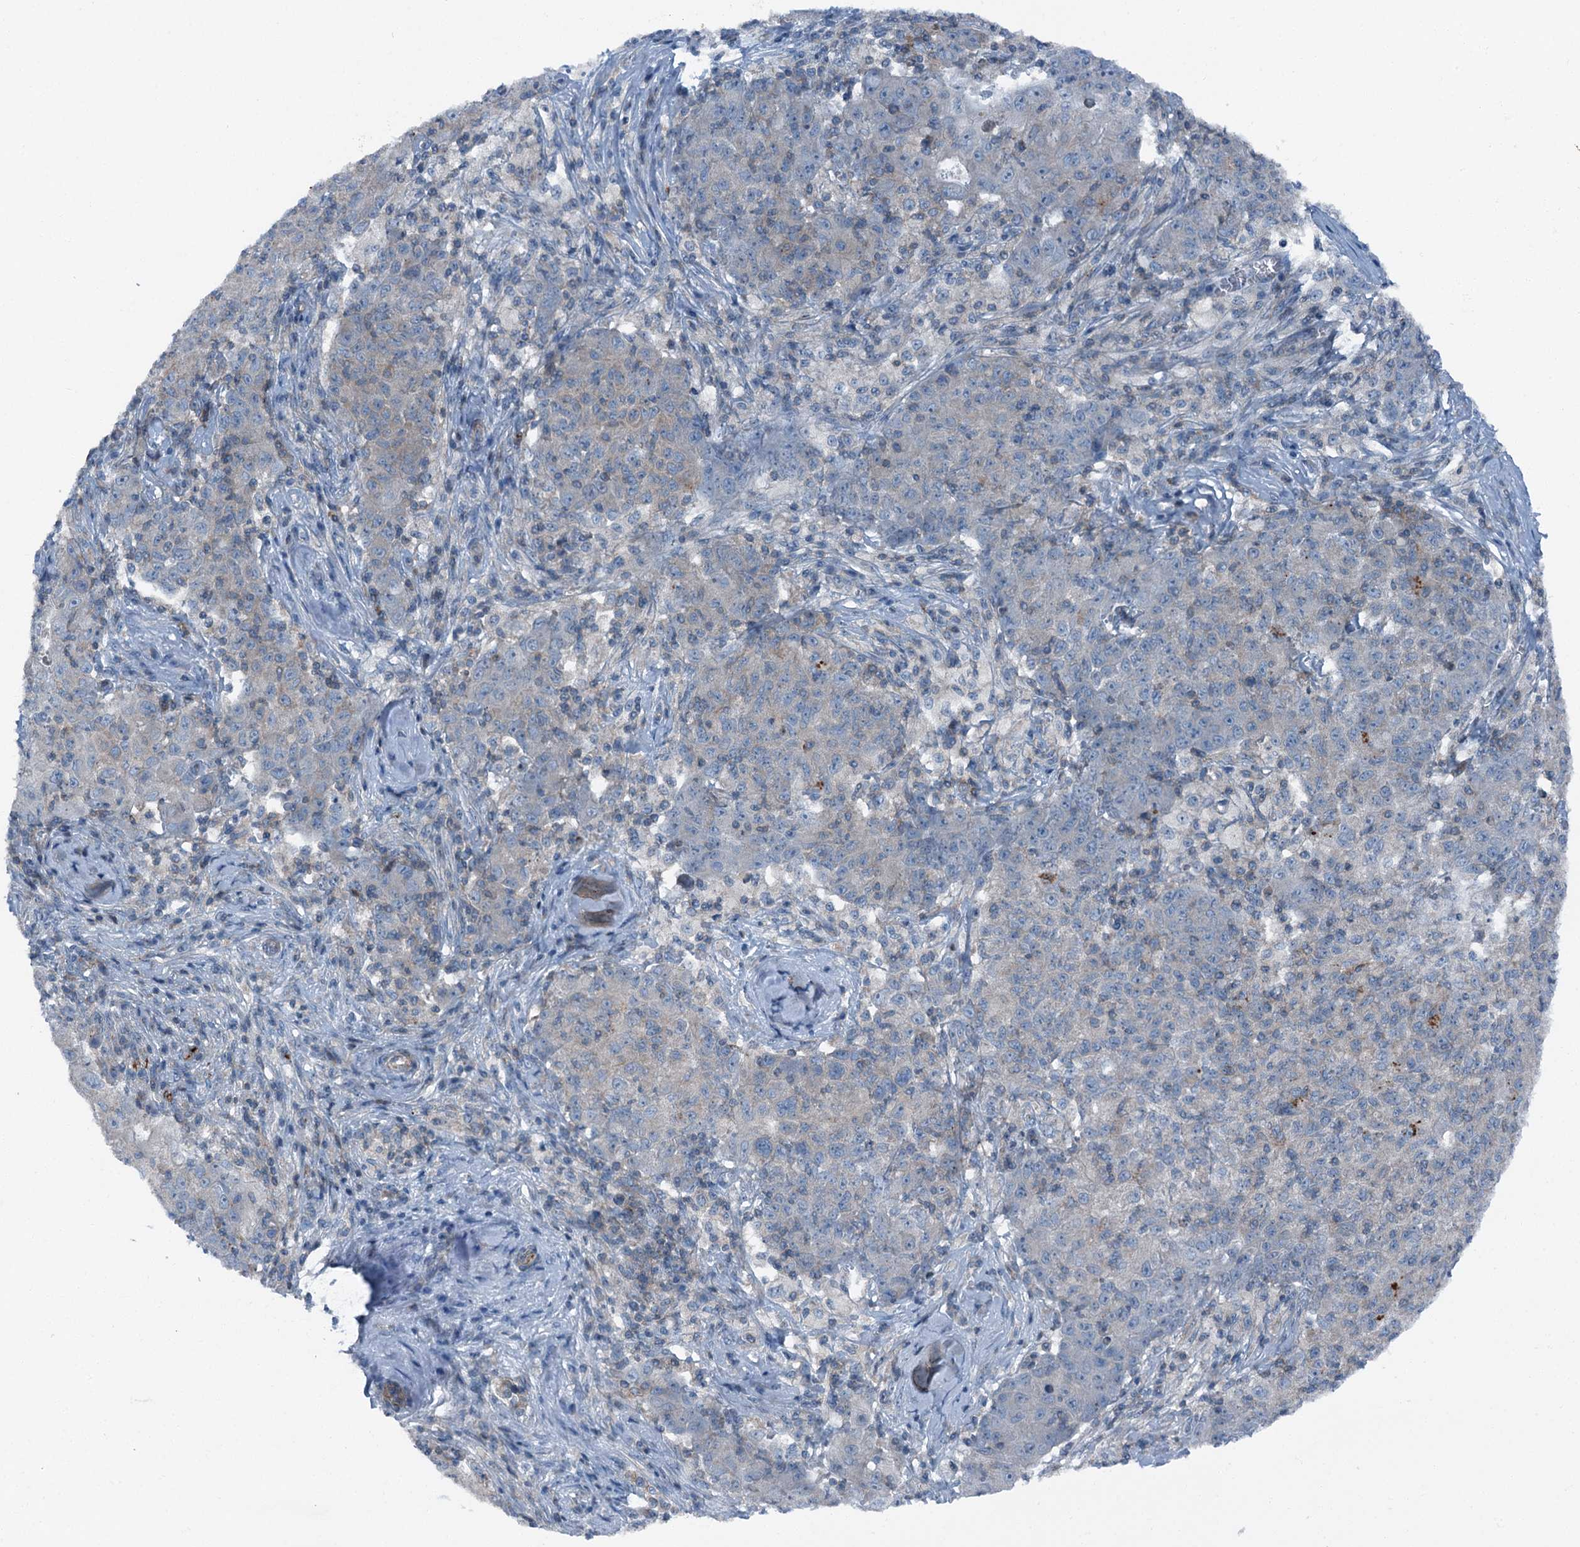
{"staining": {"intensity": "negative", "quantity": "none", "location": "none"}, "tissue": "ovarian cancer", "cell_type": "Tumor cells", "image_type": "cancer", "snomed": [{"axis": "morphology", "description": "Carcinoma, endometroid"}, {"axis": "topography", "description": "Ovary"}], "caption": "Human endometroid carcinoma (ovarian) stained for a protein using immunohistochemistry (IHC) shows no expression in tumor cells.", "gene": "AXL", "patient": {"sex": "female", "age": 42}}